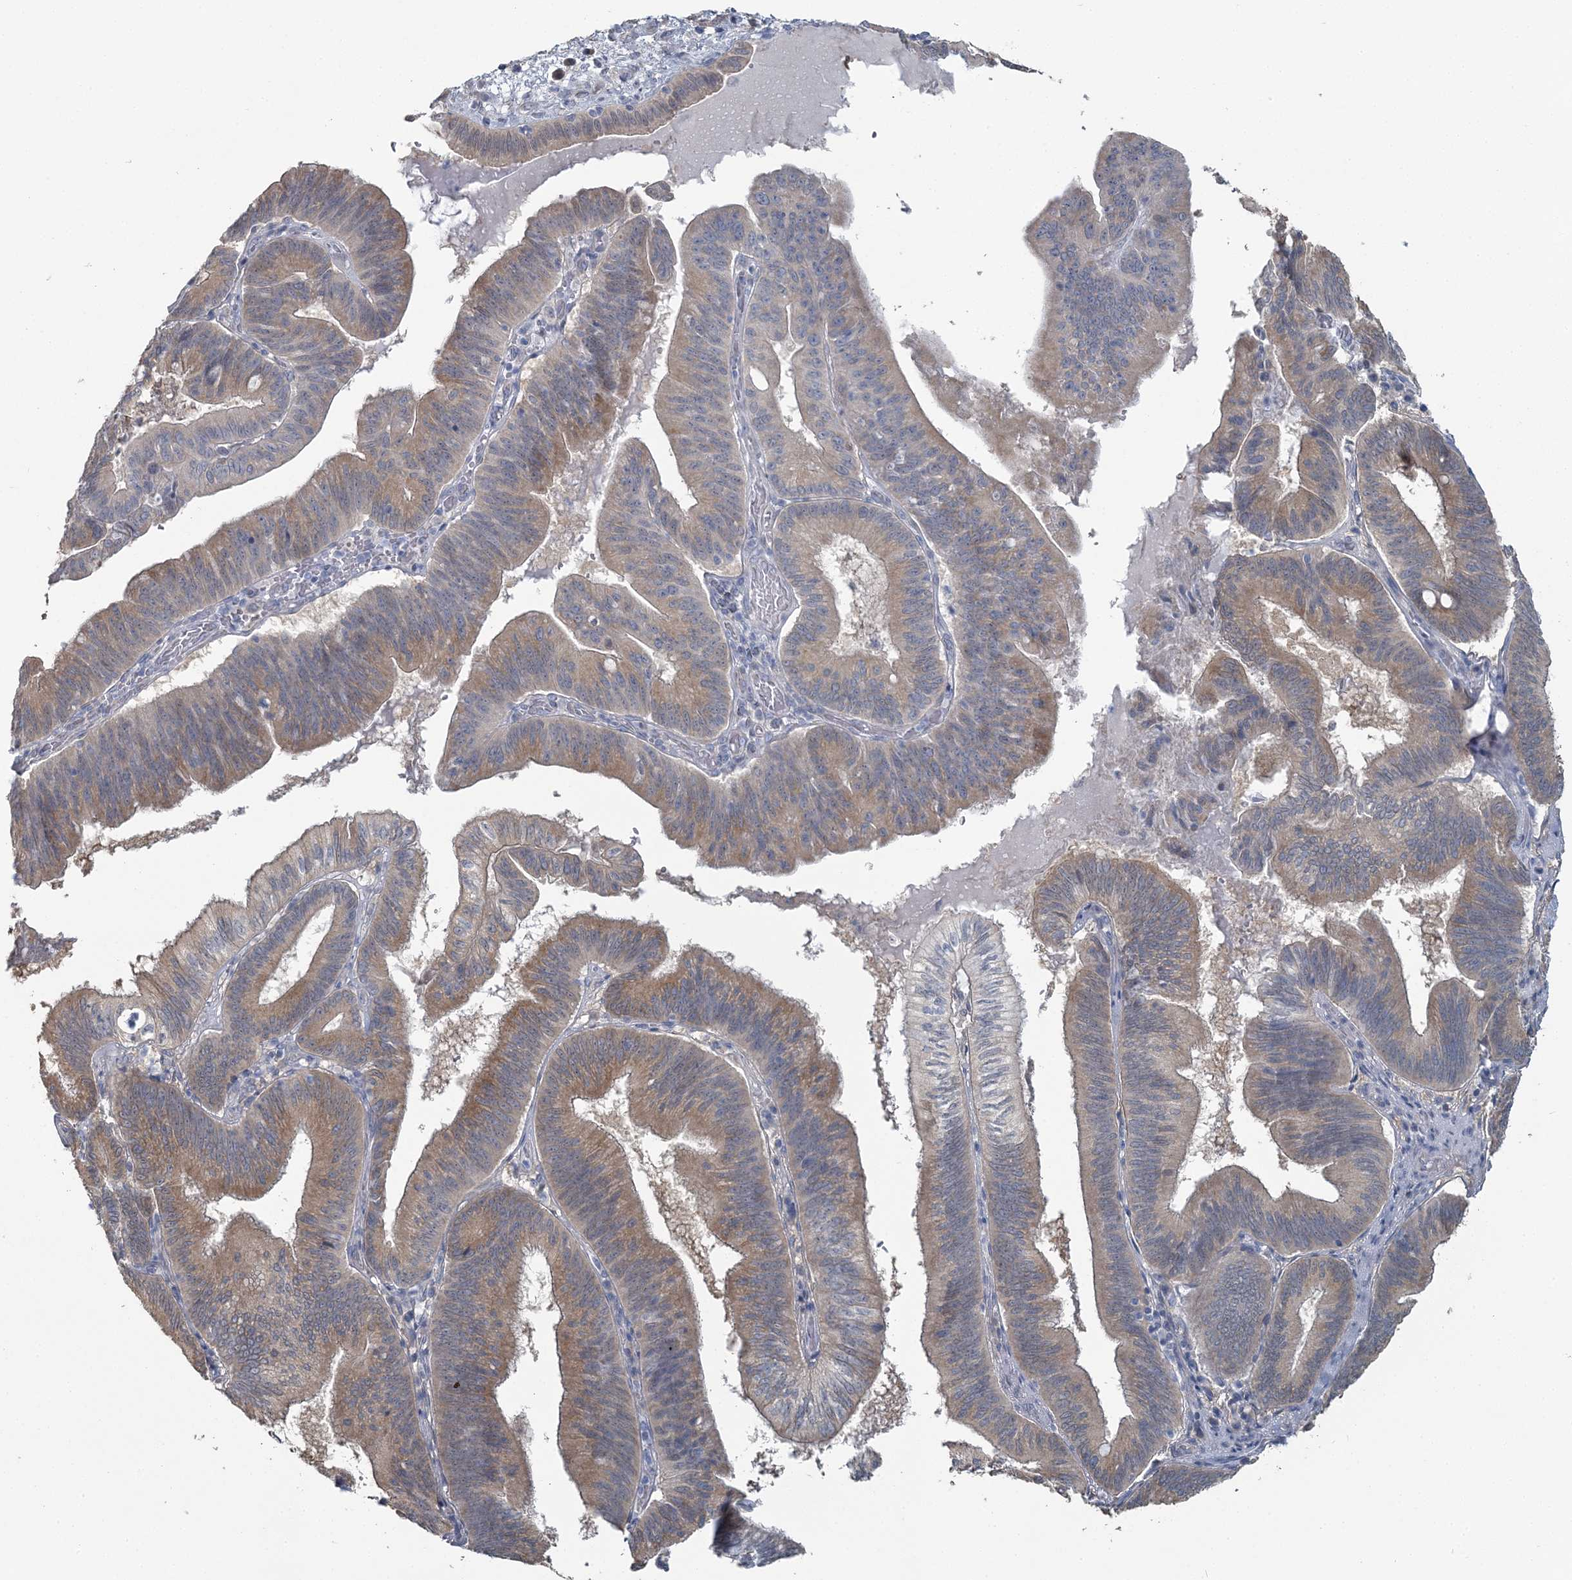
{"staining": {"intensity": "moderate", "quantity": "25%-75%", "location": "cytoplasmic/membranous"}, "tissue": "pancreatic cancer", "cell_type": "Tumor cells", "image_type": "cancer", "snomed": [{"axis": "morphology", "description": "Adenocarcinoma, NOS"}, {"axis": "topography", "description": "Pancreas"}], "caption": "A micrograph of pancreatic cancer stained for a protein demonstrates moderate cytoplasmic/membranous brown staining in tumor cells.", "gene": "CMBL", "patient": {"sex": "male", "age": 82}}